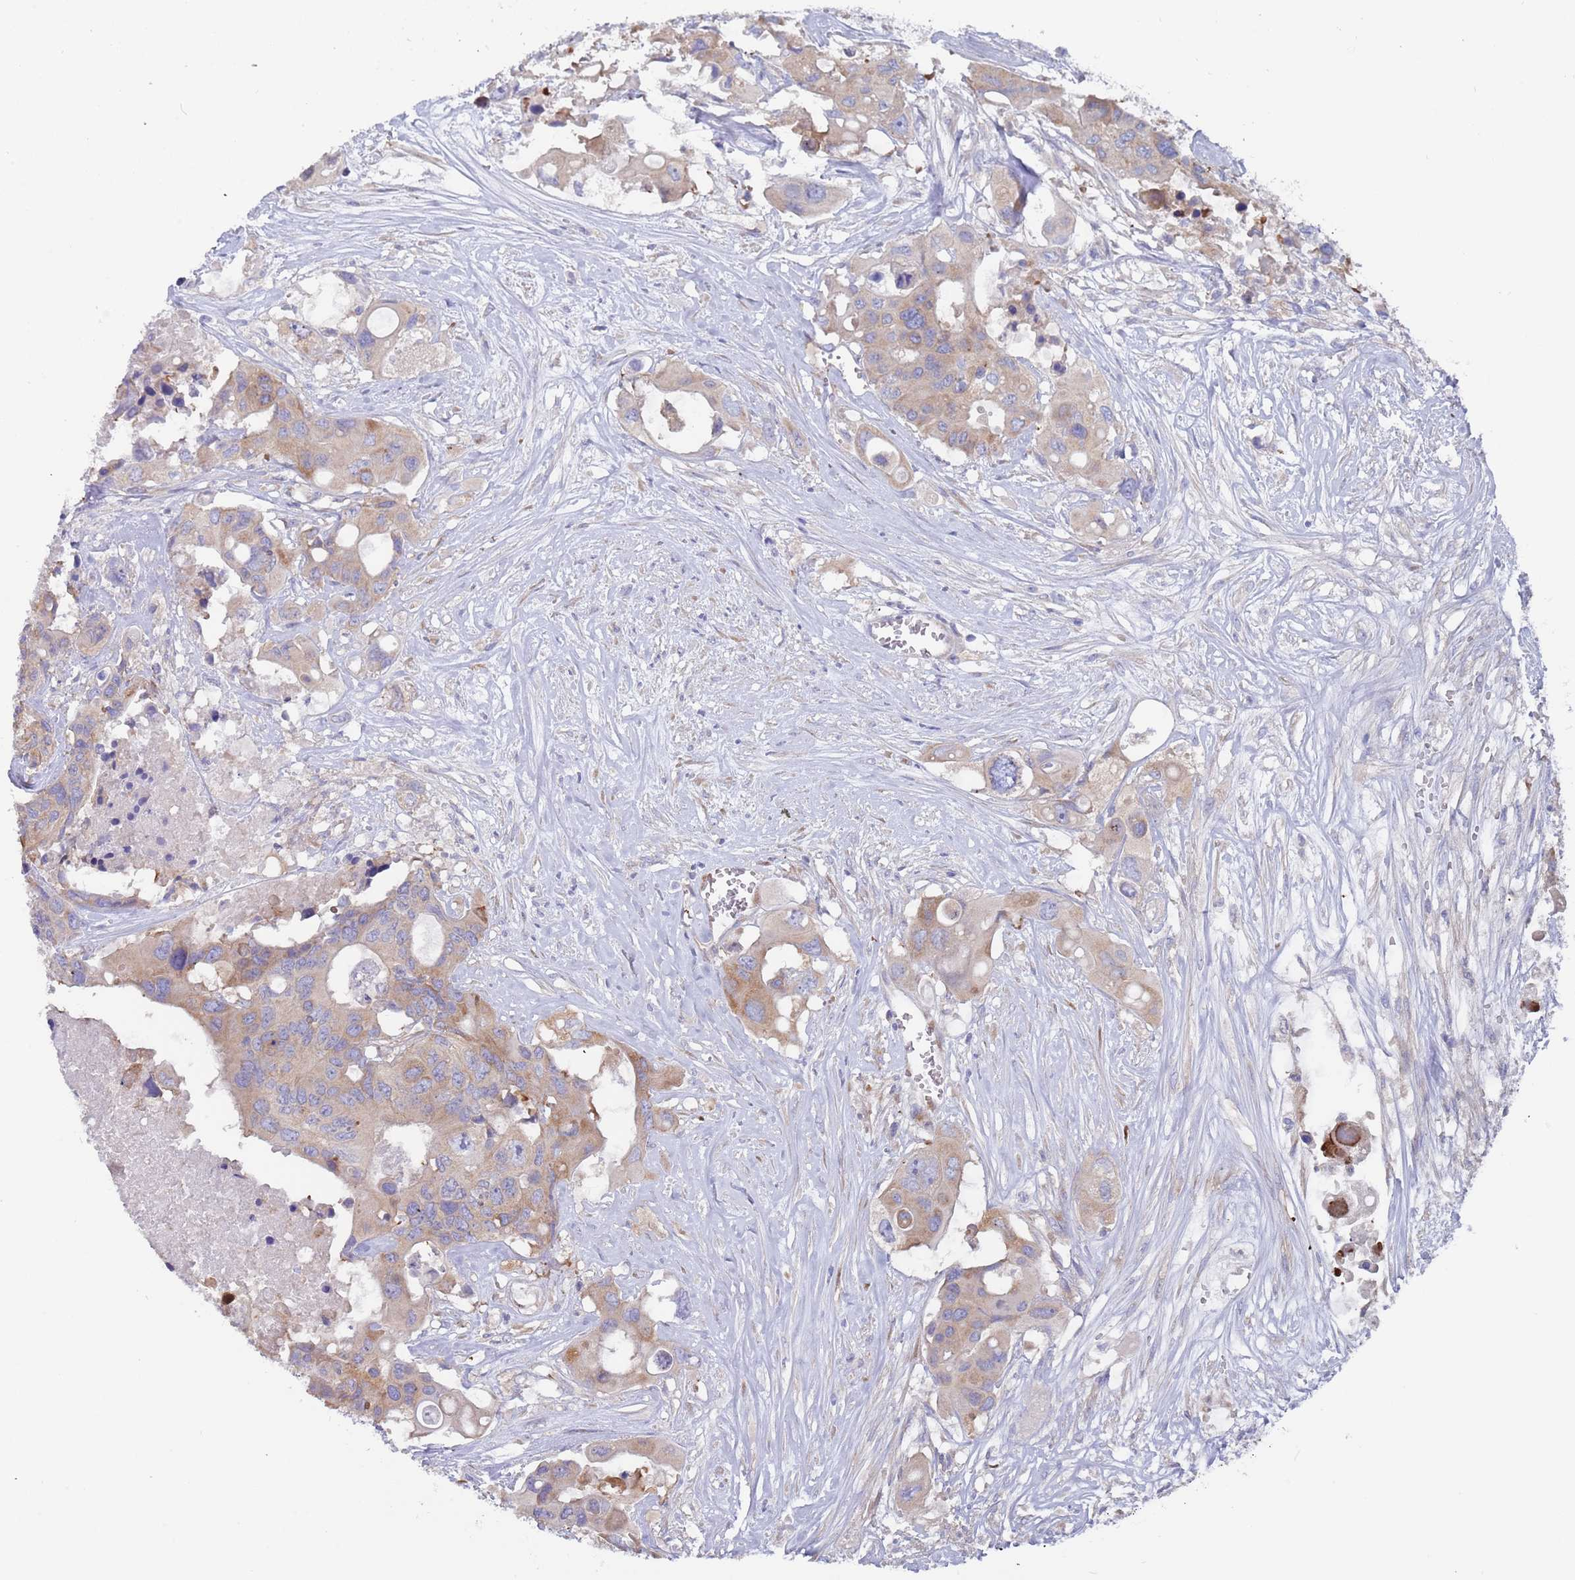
{"staining": {"intensity": "moderate", "quantity": "25%-75%", "location": "cytoplasmic/membranous"}, "tissue": "colorectal cancer", "cell_type": "Tumor cells", "image_type": "cancer", "snomed": [{"axis": "morphology", "description": "Adenocarcinoma, NOS"}, {"axis": "topography", "description": "Colon"}], "caption": "Immunohistochemical staining of human colorectal cancer (adenocarcinoma) shows medium levels of moderate cytoplasmic/membranous protein expression in approximately 25%-75% of tumor cells.", "gene": "ZNF844", "patient": {"sex": "male", "age": 77}}